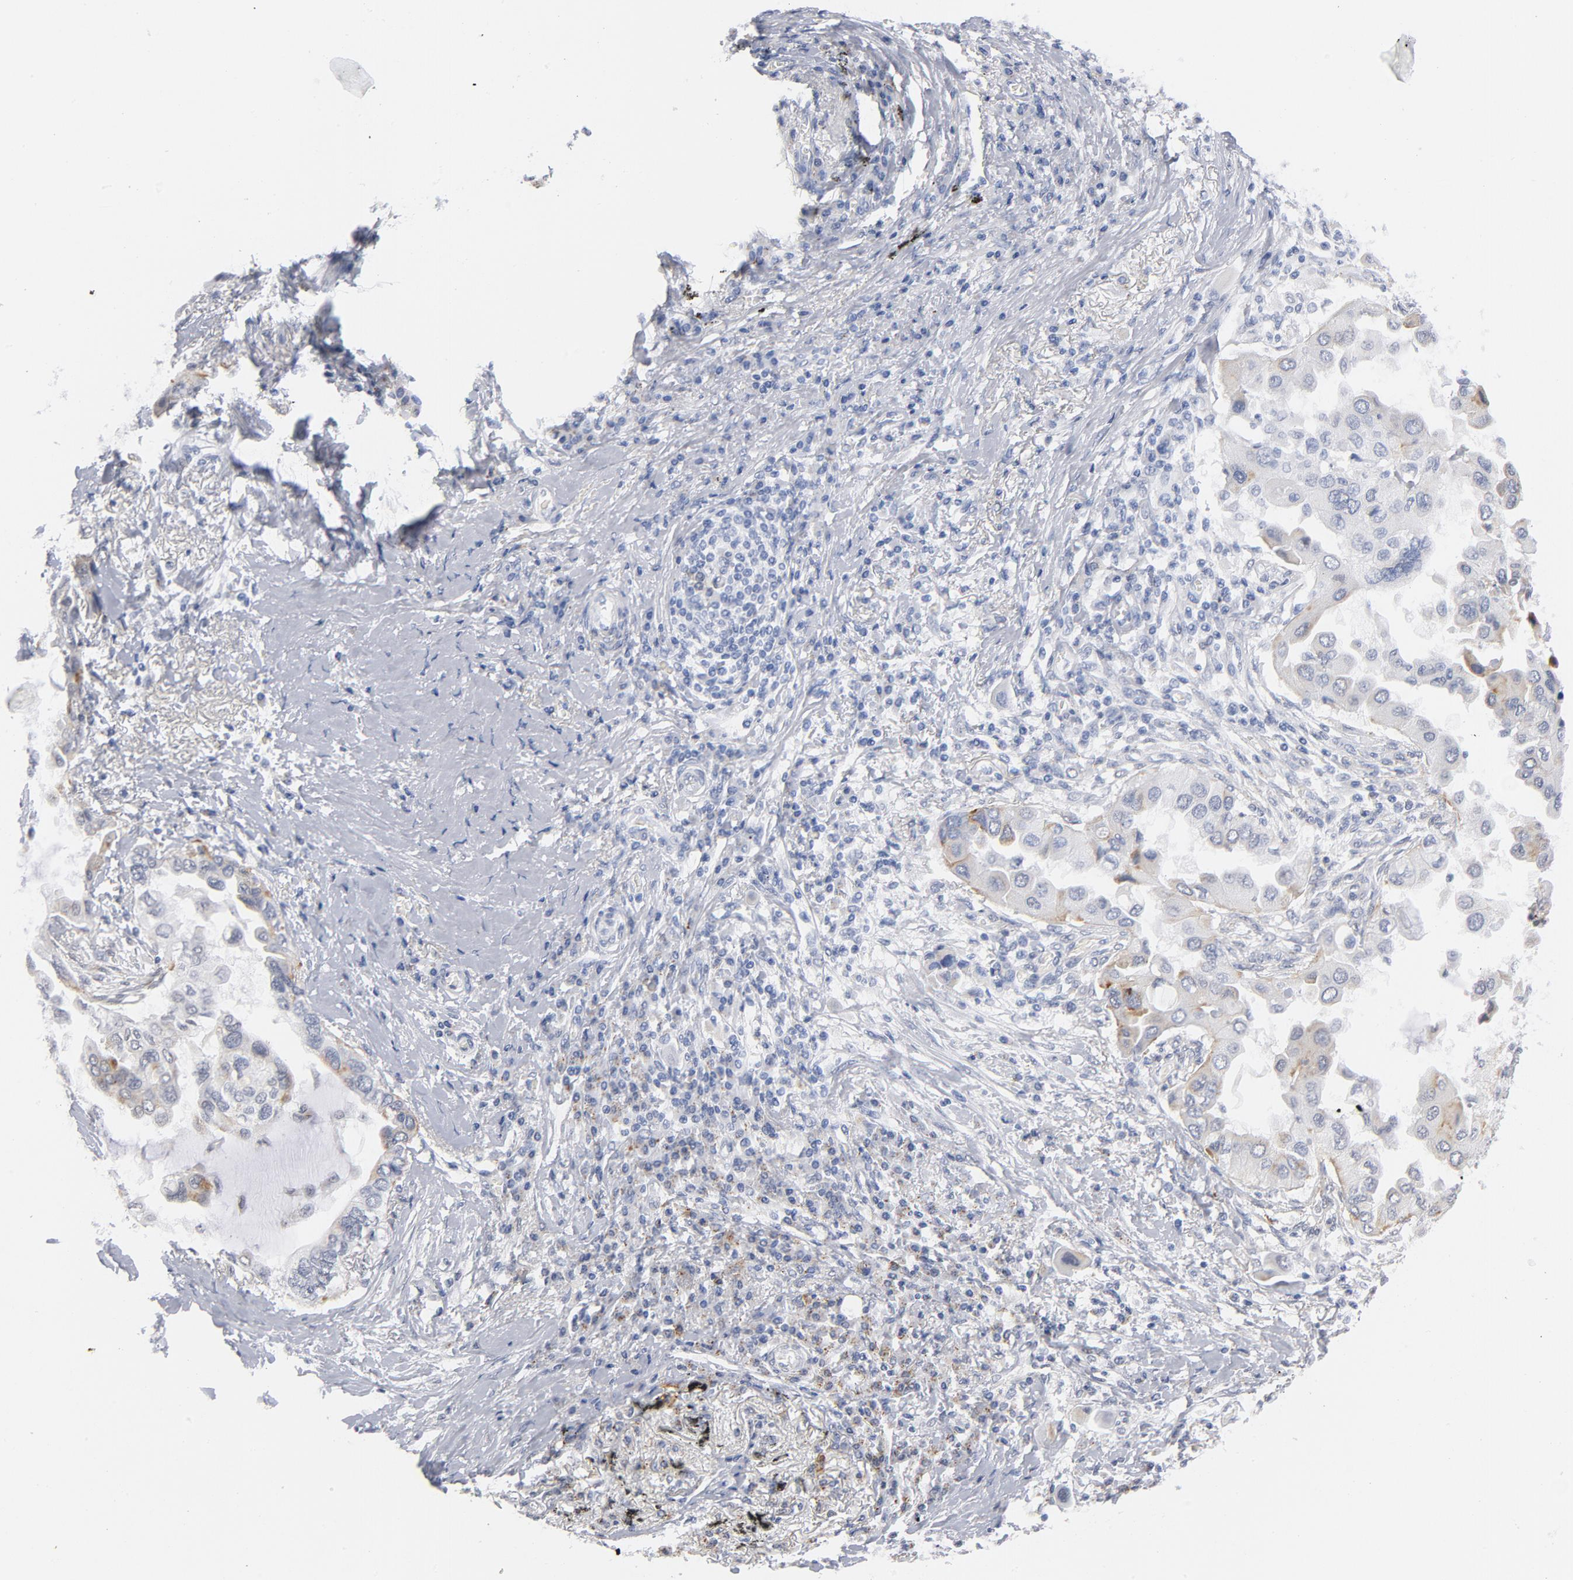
{"staining": {"intensity": "weak", "quantity": "25%-75%", "location": "cytoplasmic/membranous"}, "tissue": "lung cancer", "cell_type": "Tumor cells", "image_type": "cancer", "snomed": [{"axis": "morphology", "description": "Adenocarcinoma, NOS"}, {"axis": "topography", "description": "Lung"}], "caption": "Immunohistochemical staining of human lung adenocarcinoma reveals weak cytoplasmic/membranous protein staining in approximately 25%-75% of tumor cells.", "gene": "BAP1", "patient": {"sex": "female", "age": 76}}